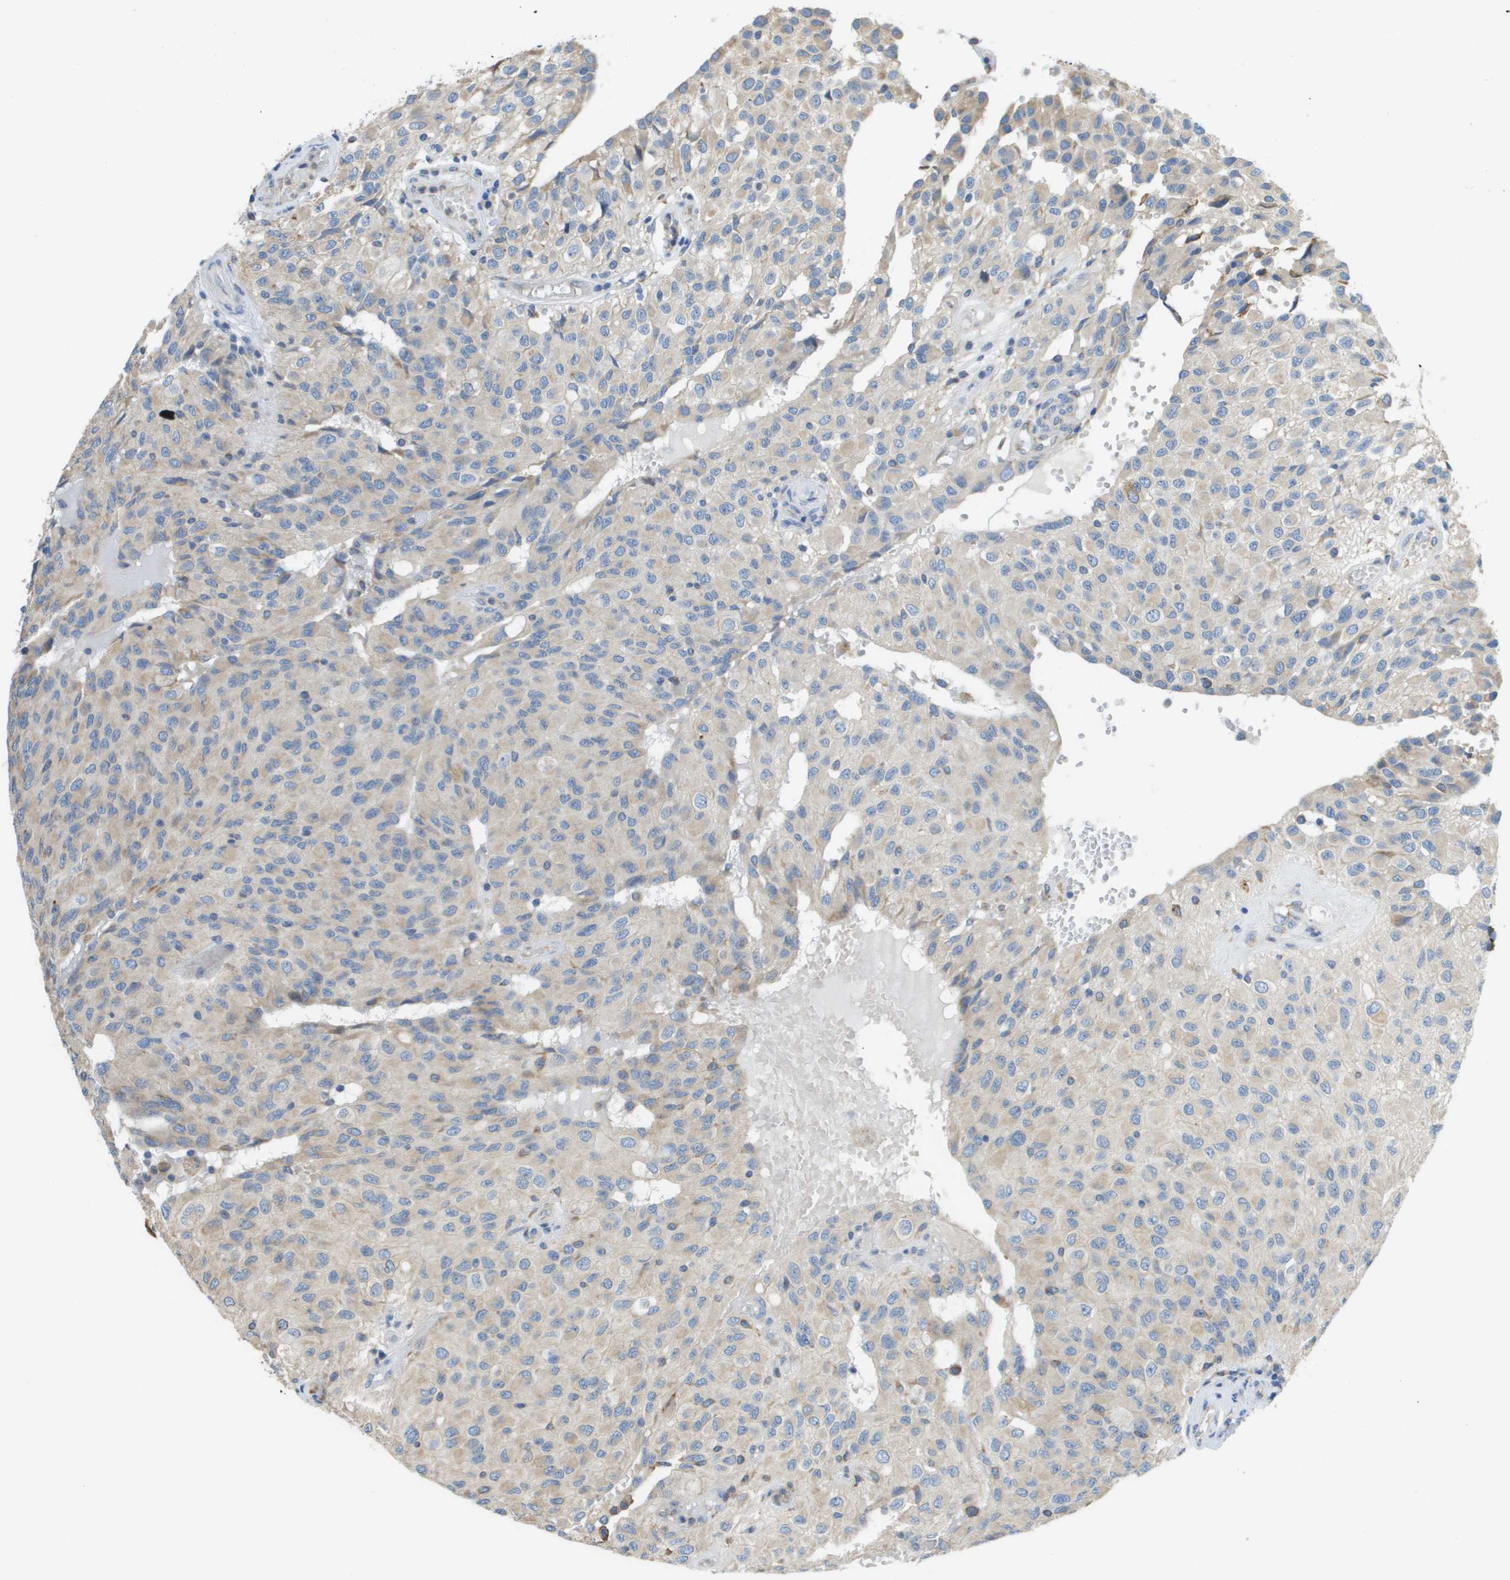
{"staining": {"intensity": "weak", "quantity": "25%-75%", "location": "cytoplasmic/membranous"}, "tissue": "glioma", "cell_type": "Tumor cells", "image_type": "cancer", "snomed": [{"axis": "morphology", "description": "Glioma, malignant, High grade"}, {"axis": "topography", "description": "Brain"}], "caption": "Immunohistochemical staining of glioma demonstrates low levels of weak cytoplasmic/membranous protein positivity in about 25%-75% of tumor cells.", "gene": "SDR42E1", "patient": {"sex": "male", "age": 32}}